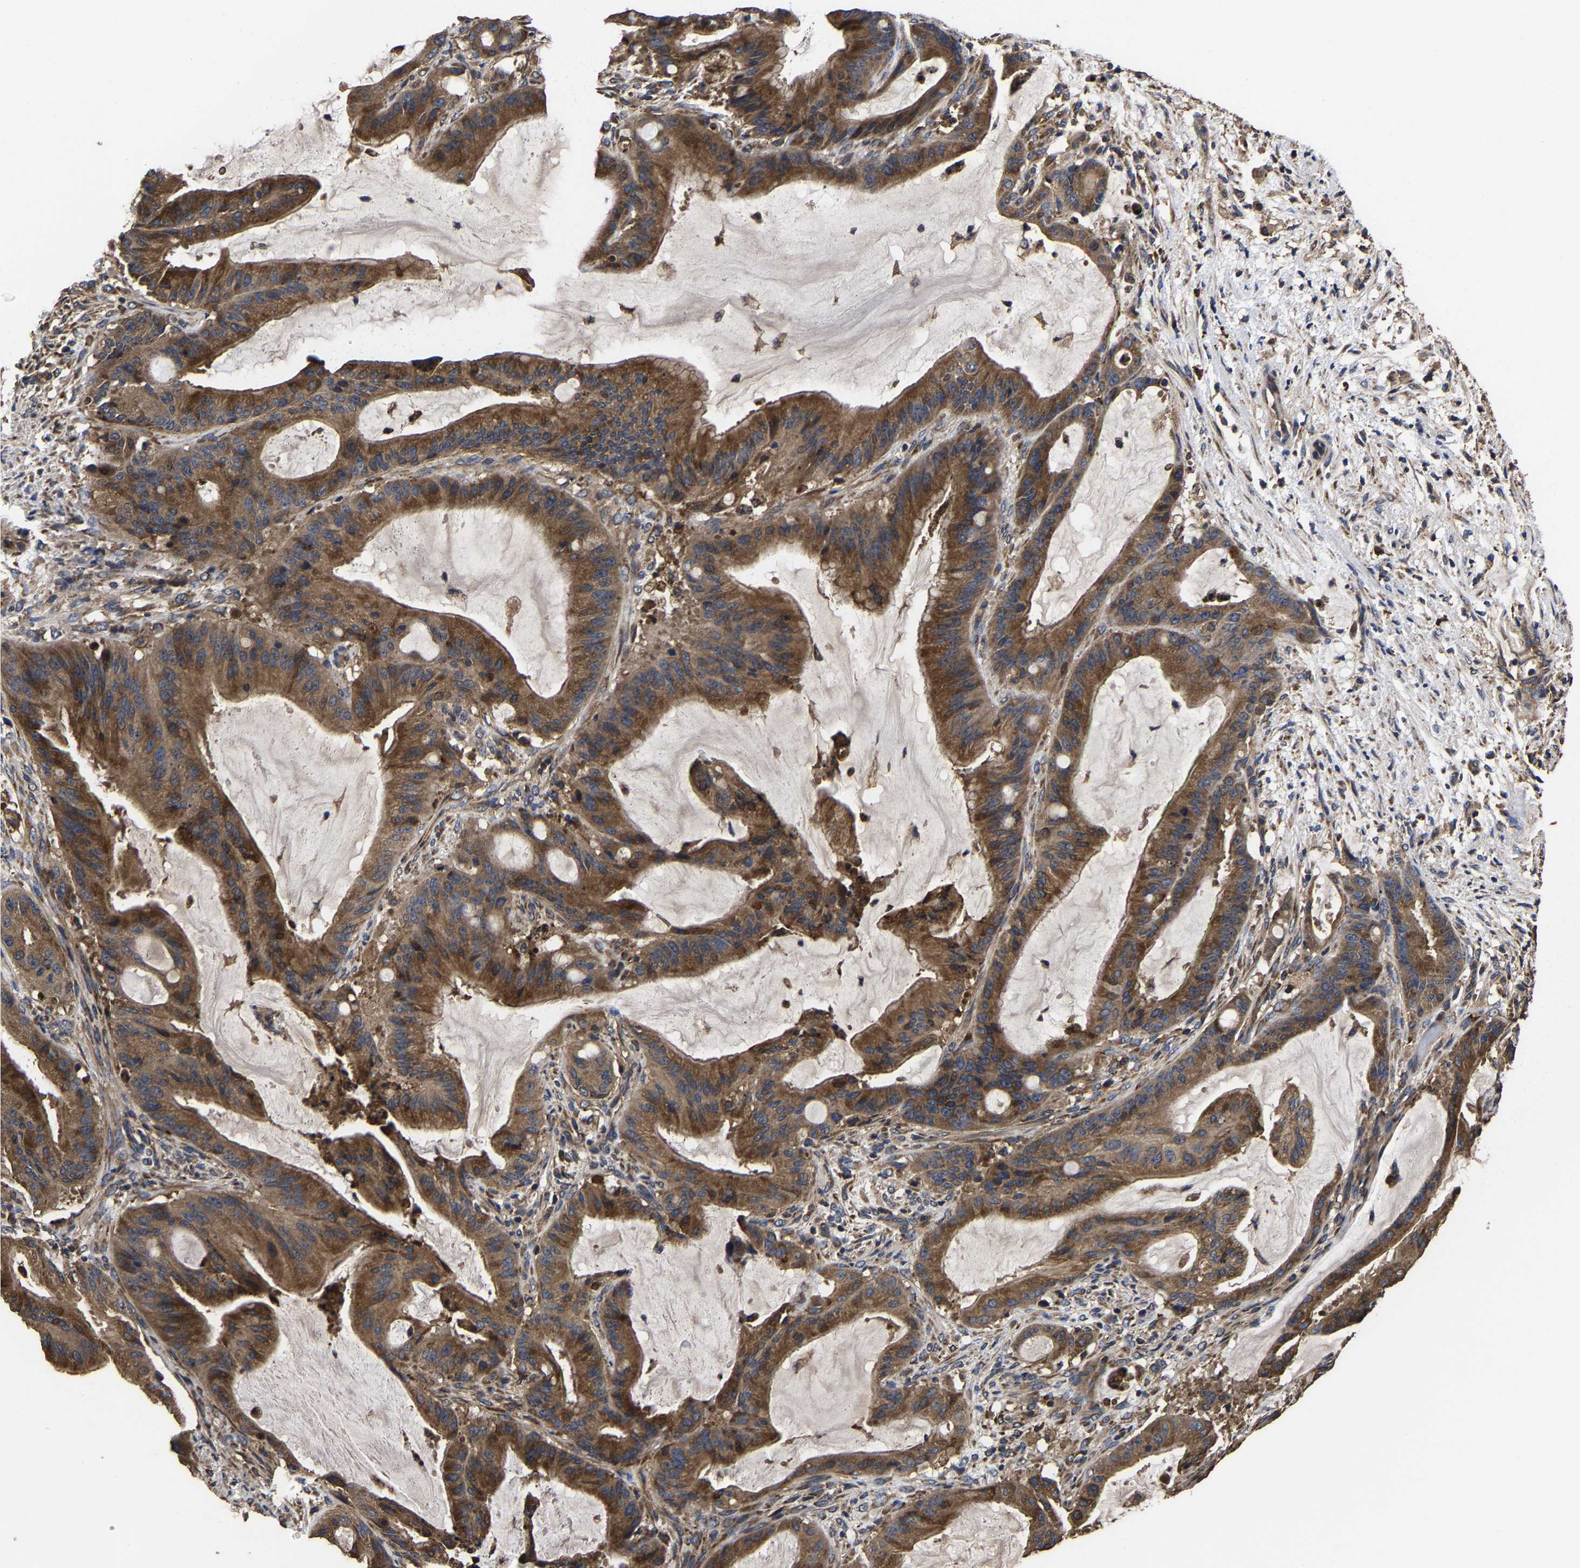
{"staining": {"intensity": "strong", "quantity": ">75%", "location": "cytoplasmic/membranous"}, "tissue": "liver cancer", "cell_type": "Tumor cells", "image_type": "cancer", "snomed": [{"axis": "morphology", "description": "Normal tissue, NOS"}, {"axis": "morphology", "description": "Cholangiocarcinoma"}, {"axis": "topography", "description": "Liver"}, {"axis": "topography", "description": "Peripheral nerve tissue"}], "caption": "A histopathology image of liver cholangiocarcinoma stained for a protein shows strong cytoplasmic/membranous brown staining in tumor cells. The staining was performed using DAB (3,3'-diaminobenzidine), with brown indicating positive protein expression. Nuclei are stained blue with hematoxylin.", "gene": "ITCH", "patient": {"sex": "female", "age": 73}}